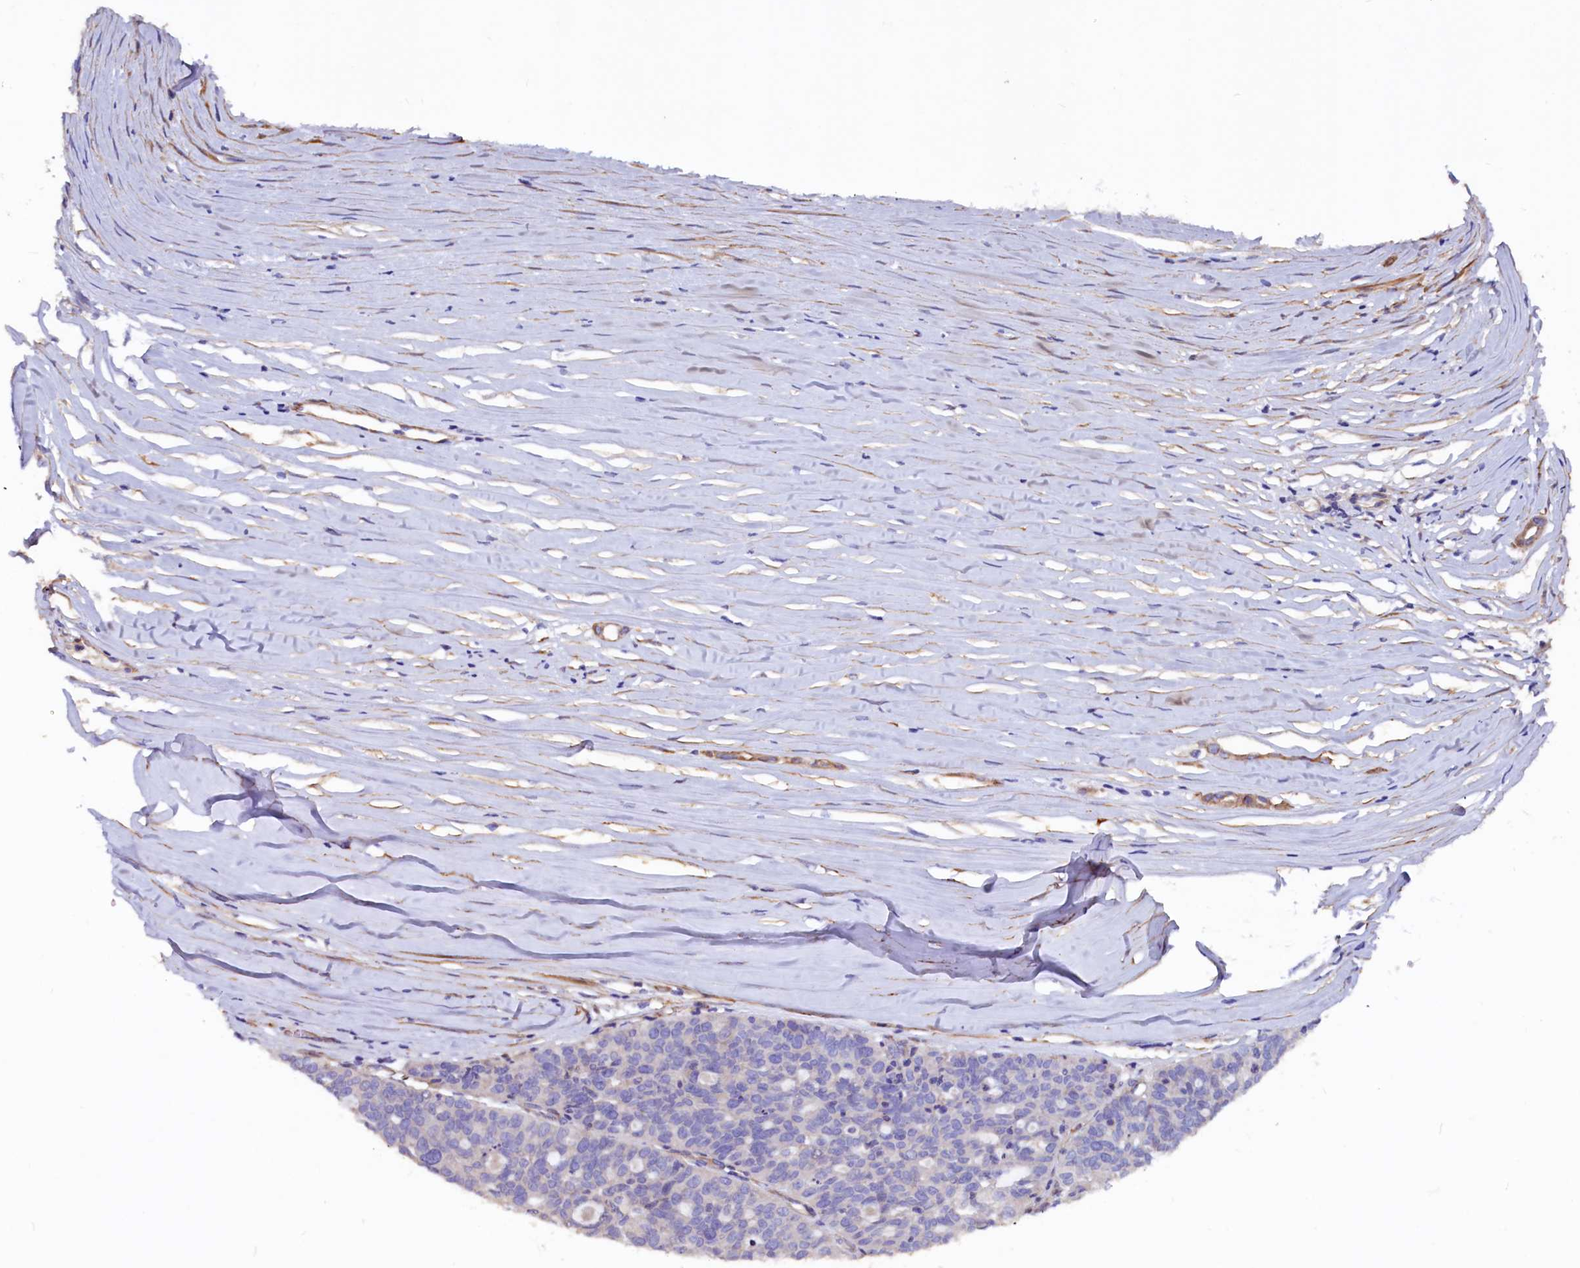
{"staining": {"intensity": "negative", "quantity": "none", "location": "none"}, "tissue": "ovarian cancer", "cell_type": "Tumor cells", "image_type": "cancer", "snomed": [{"axis": "morphology", "description": "Cystadenocarcinoma, serous, NOS"}, {"axis": "topography", "description": "Ovary"}], "caption": "Immunohistochemical staining of human serous cystadenocarcinoma (ovarian) reveals no significant expression in tumor cells.", "gene": "ZNF749", "patient": {"sex": "female", "age": 59}}